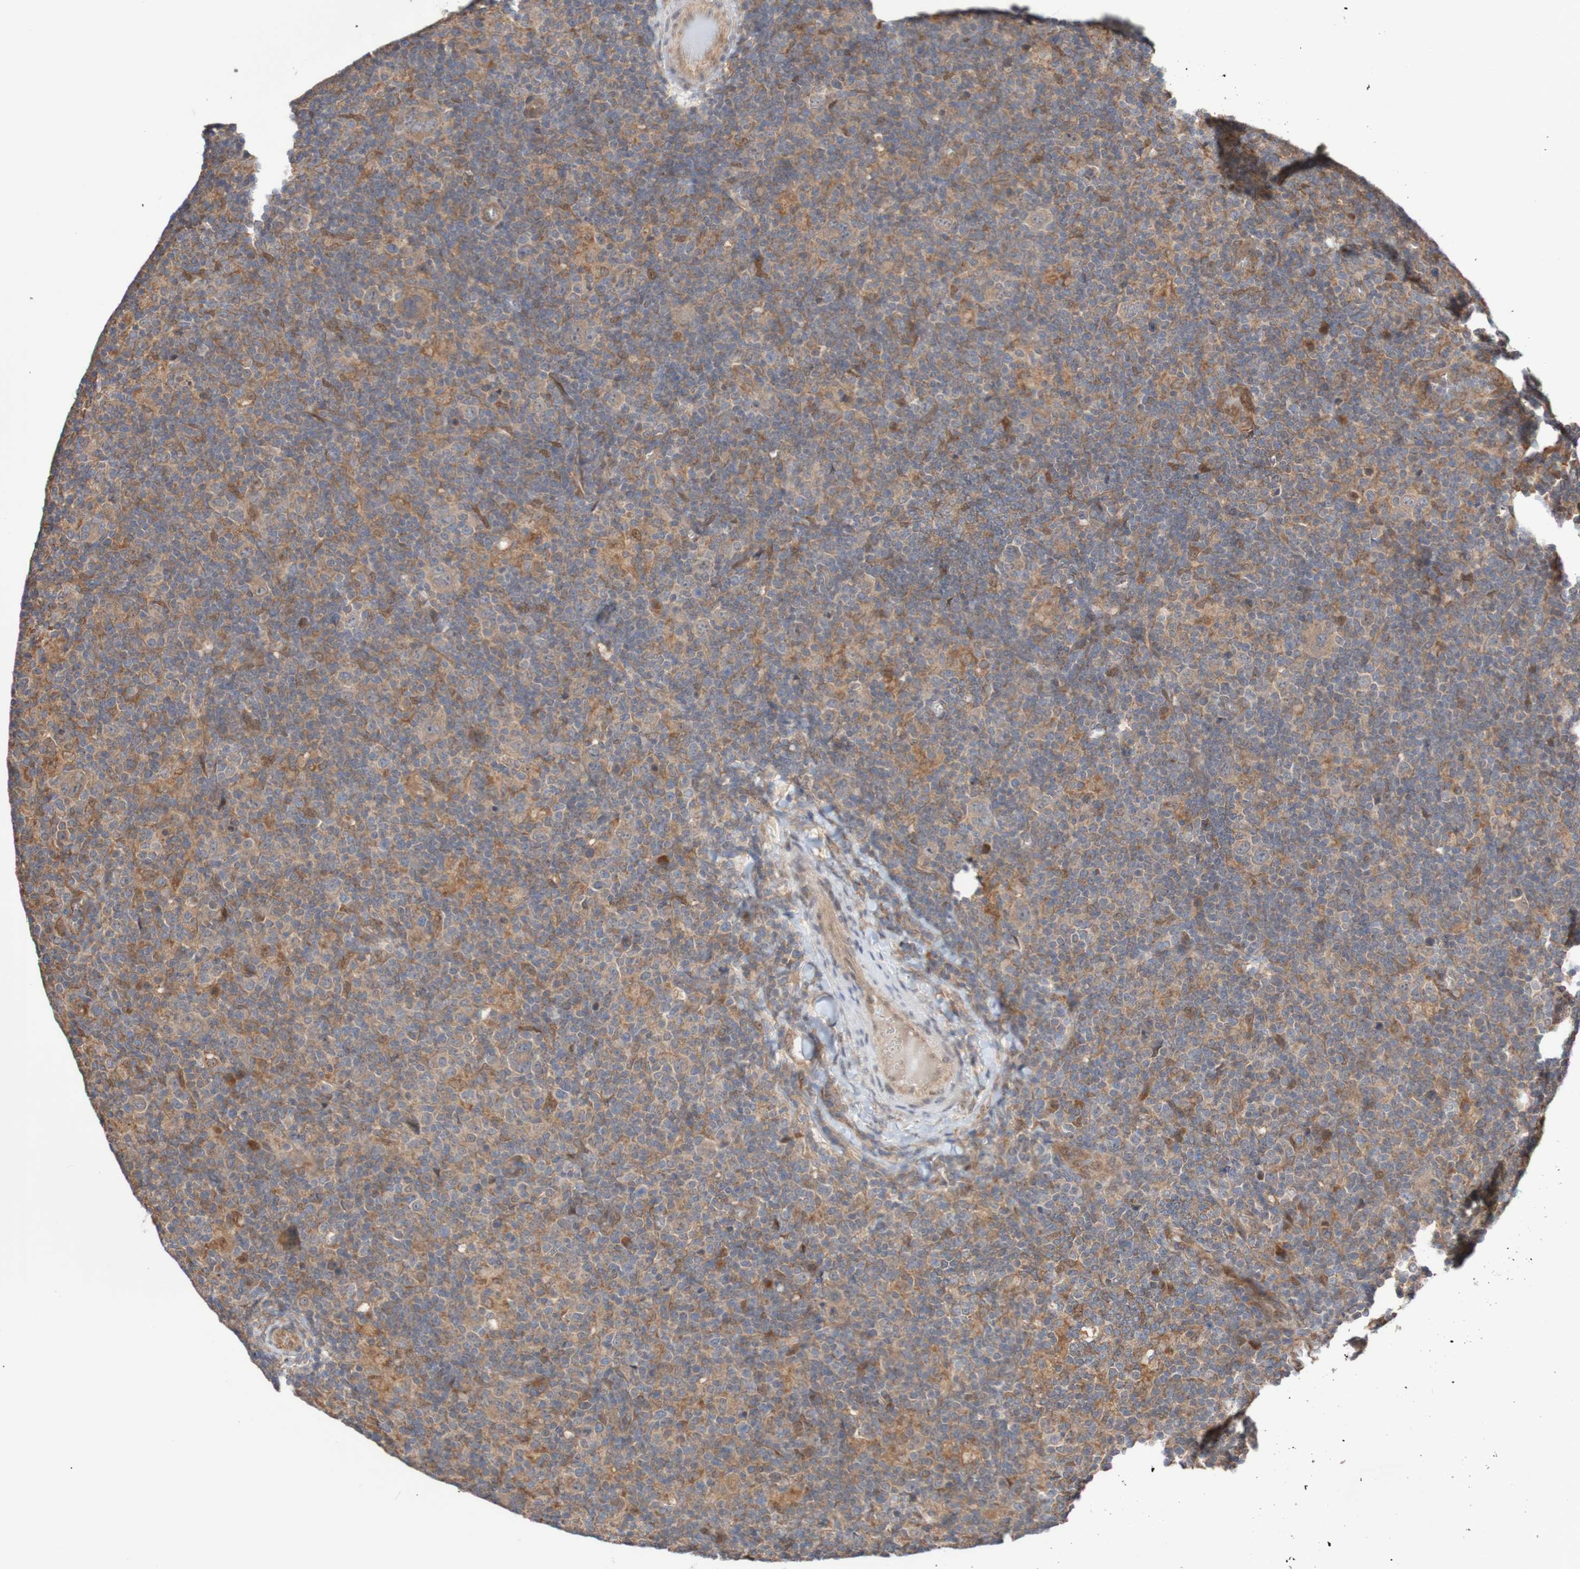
{"staining": {"intensity": "weak", "quantity": ">75%", "location": "nuclear"}, "tissue": "lymphoma", "cell_type": "Tumor cells", "image_type": "cancer", "snomed": [{"axis": "morphology", "description": "Hodgkin's disease, NOS"}, {"axis": "topography", "description": "Lymph node"}], "caption": "DAB immunohistochemical staining of lymphoma shows weak nuclear protein staining in approximately >75% of tumor cells.", "gene": "PHPT1", "patient": {"sex": "female", "age": 57}}